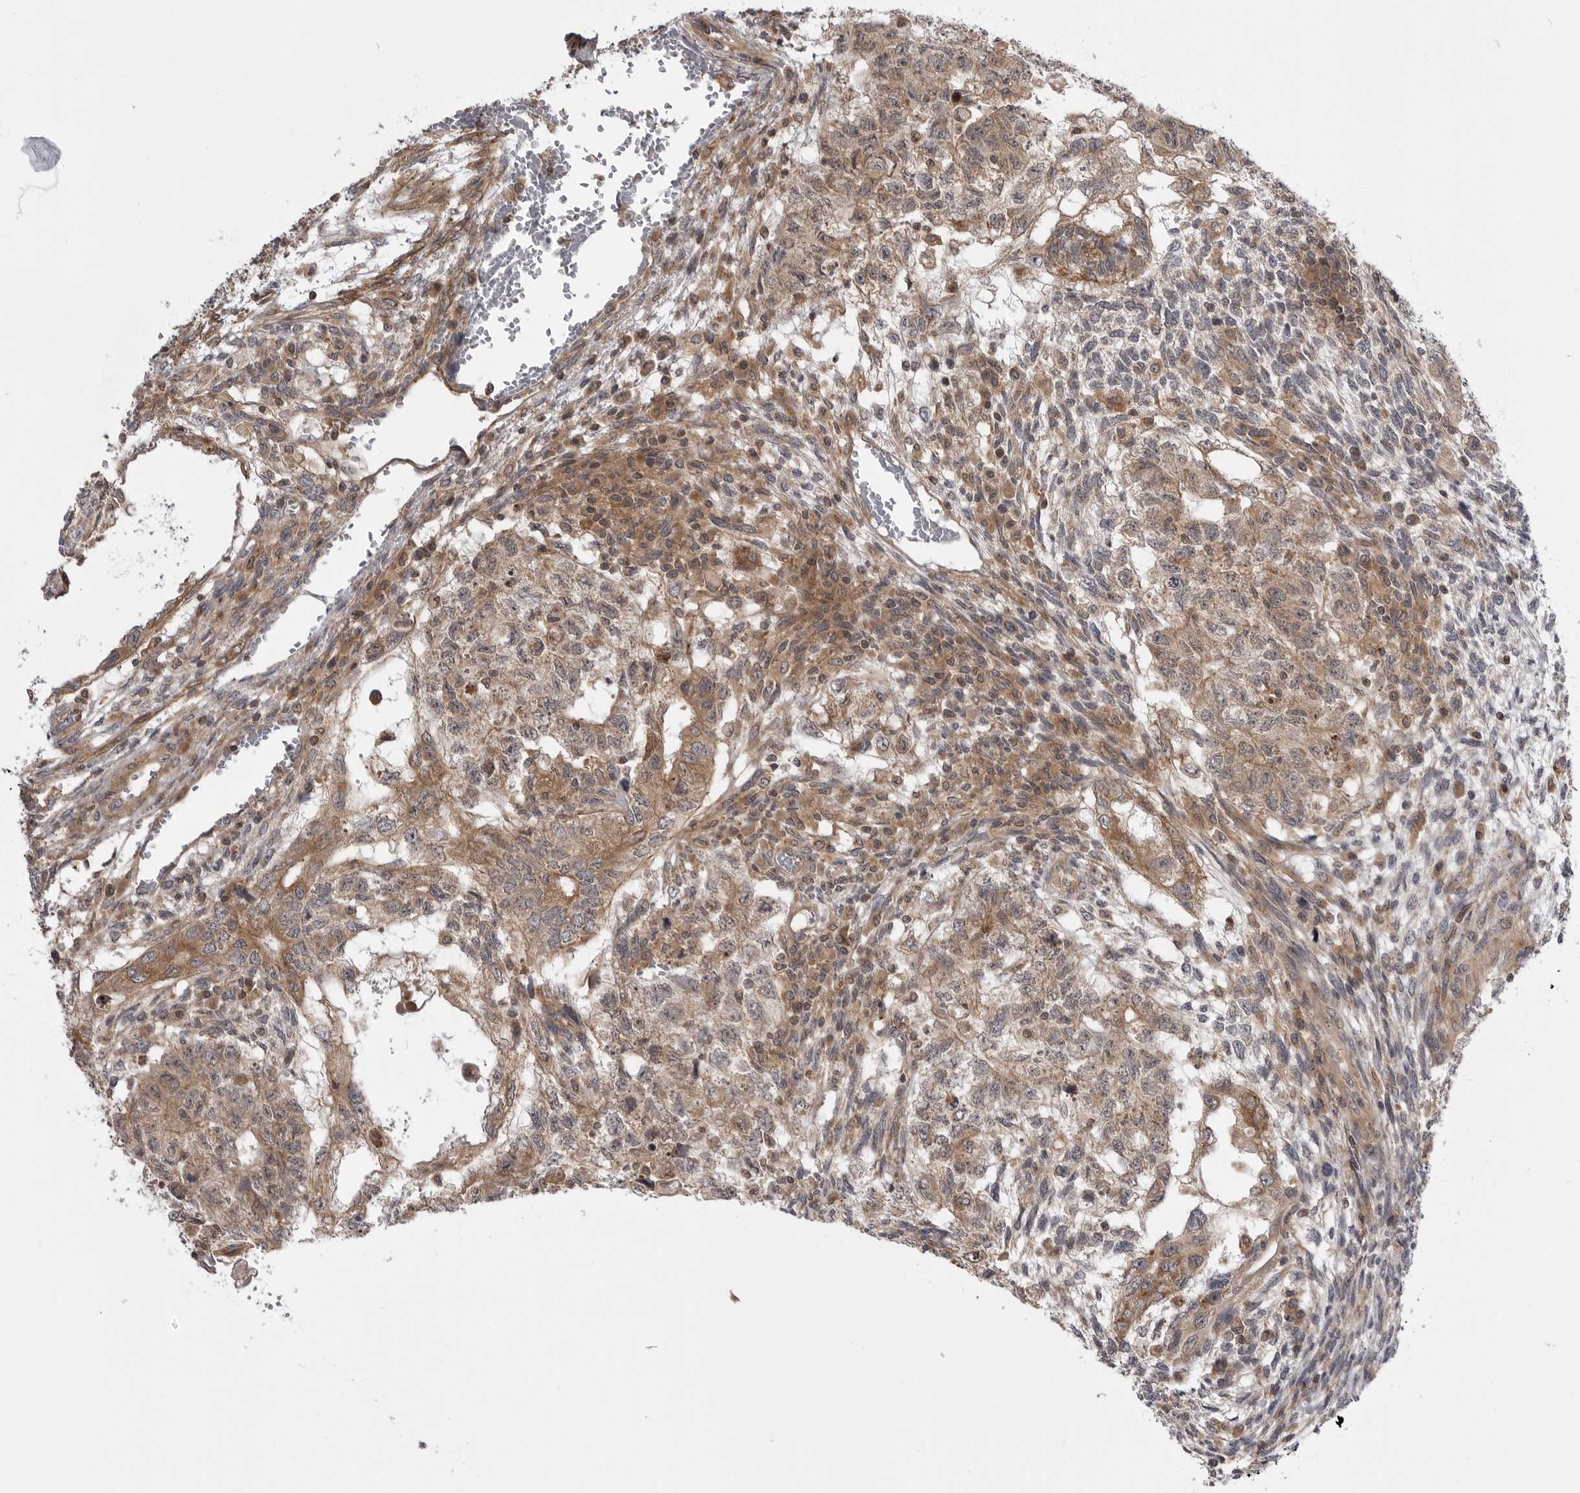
{"staining": {"intensity": "moderate", "quantity": ">75%", "location": "cytoplasmic/membranous"}, "tissue": "testis cancer", "cell_type": "Tumor cells", "image_type": "cancer", "snomed": [{"axis": "morphology", "description": "Normal tissue, NOS"}, {"axis": "morphology", "description": "Carcinoma, Embryonal, NOS"}, {"axis": "topography", "description": "Testis"}], "caption": "A medium amount of moderate cytoplasmic/membranous expression is seen in approximately >75% of tumor cells in testis cancer tissue.", "gene": "LRRC45", "patient": {"sex": "male", "age": 36}}